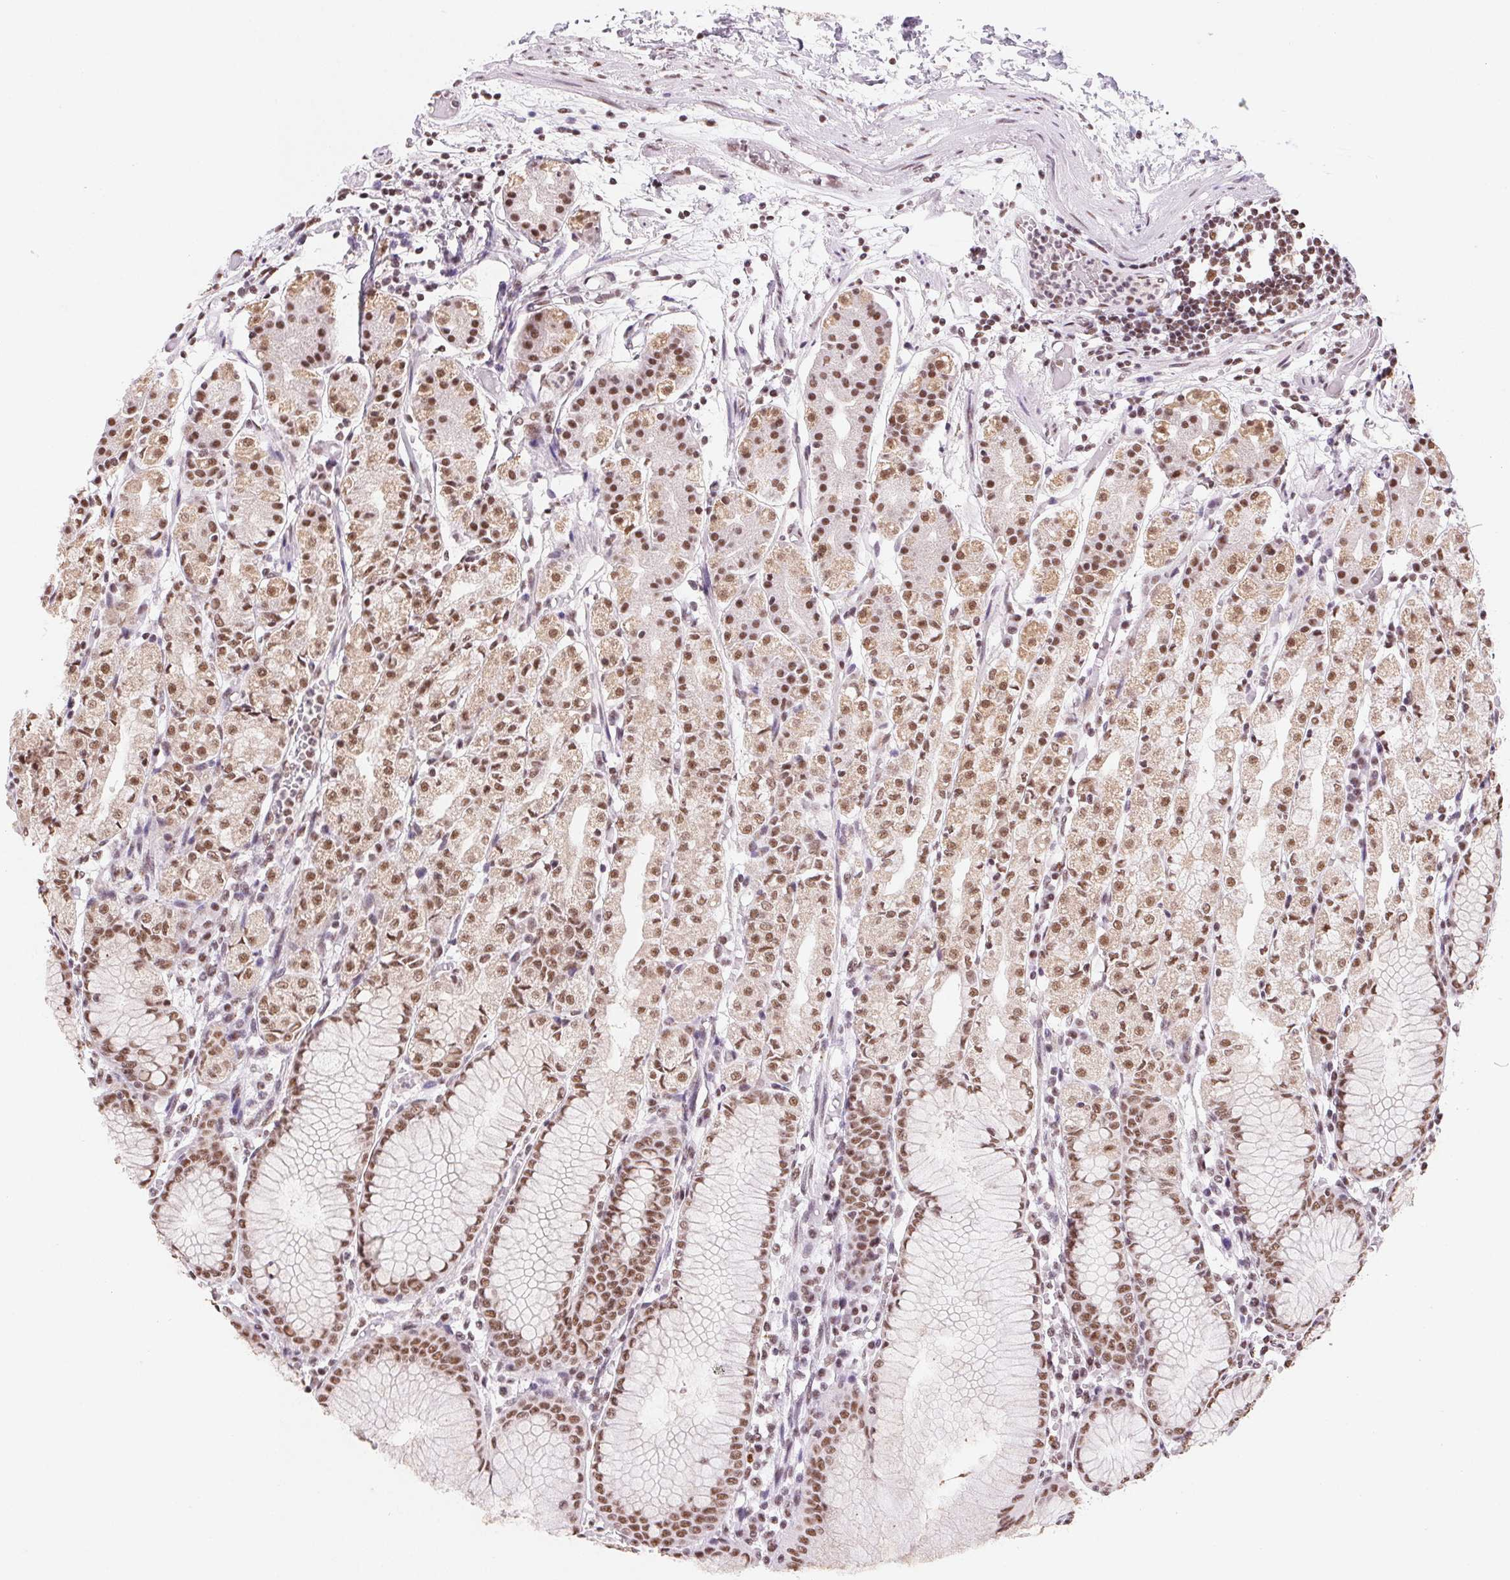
{"staining": {"intensity": "moderate", "quantity": ">75%", "location": "cytoplasmic/membranous,nuclear"}, "tissue": "stomach", "cell_type": "Glandular cells", "image_type": "normal", "snomed": [{"axis": "morphology", "description": "Normal tissue, NOS"}, {"axis": "topography", "description": "Stomach"}], "caption": "Immunohistochemistry (IHC) (DAB) staining of benign stomach reveals moderate cytoplasmic/membranous,nuclear protein positivity in about >75% of glandular cells. (DAB (3,3'-diaminobenzidine) = brown stain, brightfield microscopy at high magnification).", "gene": "SNRPG", "patient": {"sex": "female", "age": 57}}